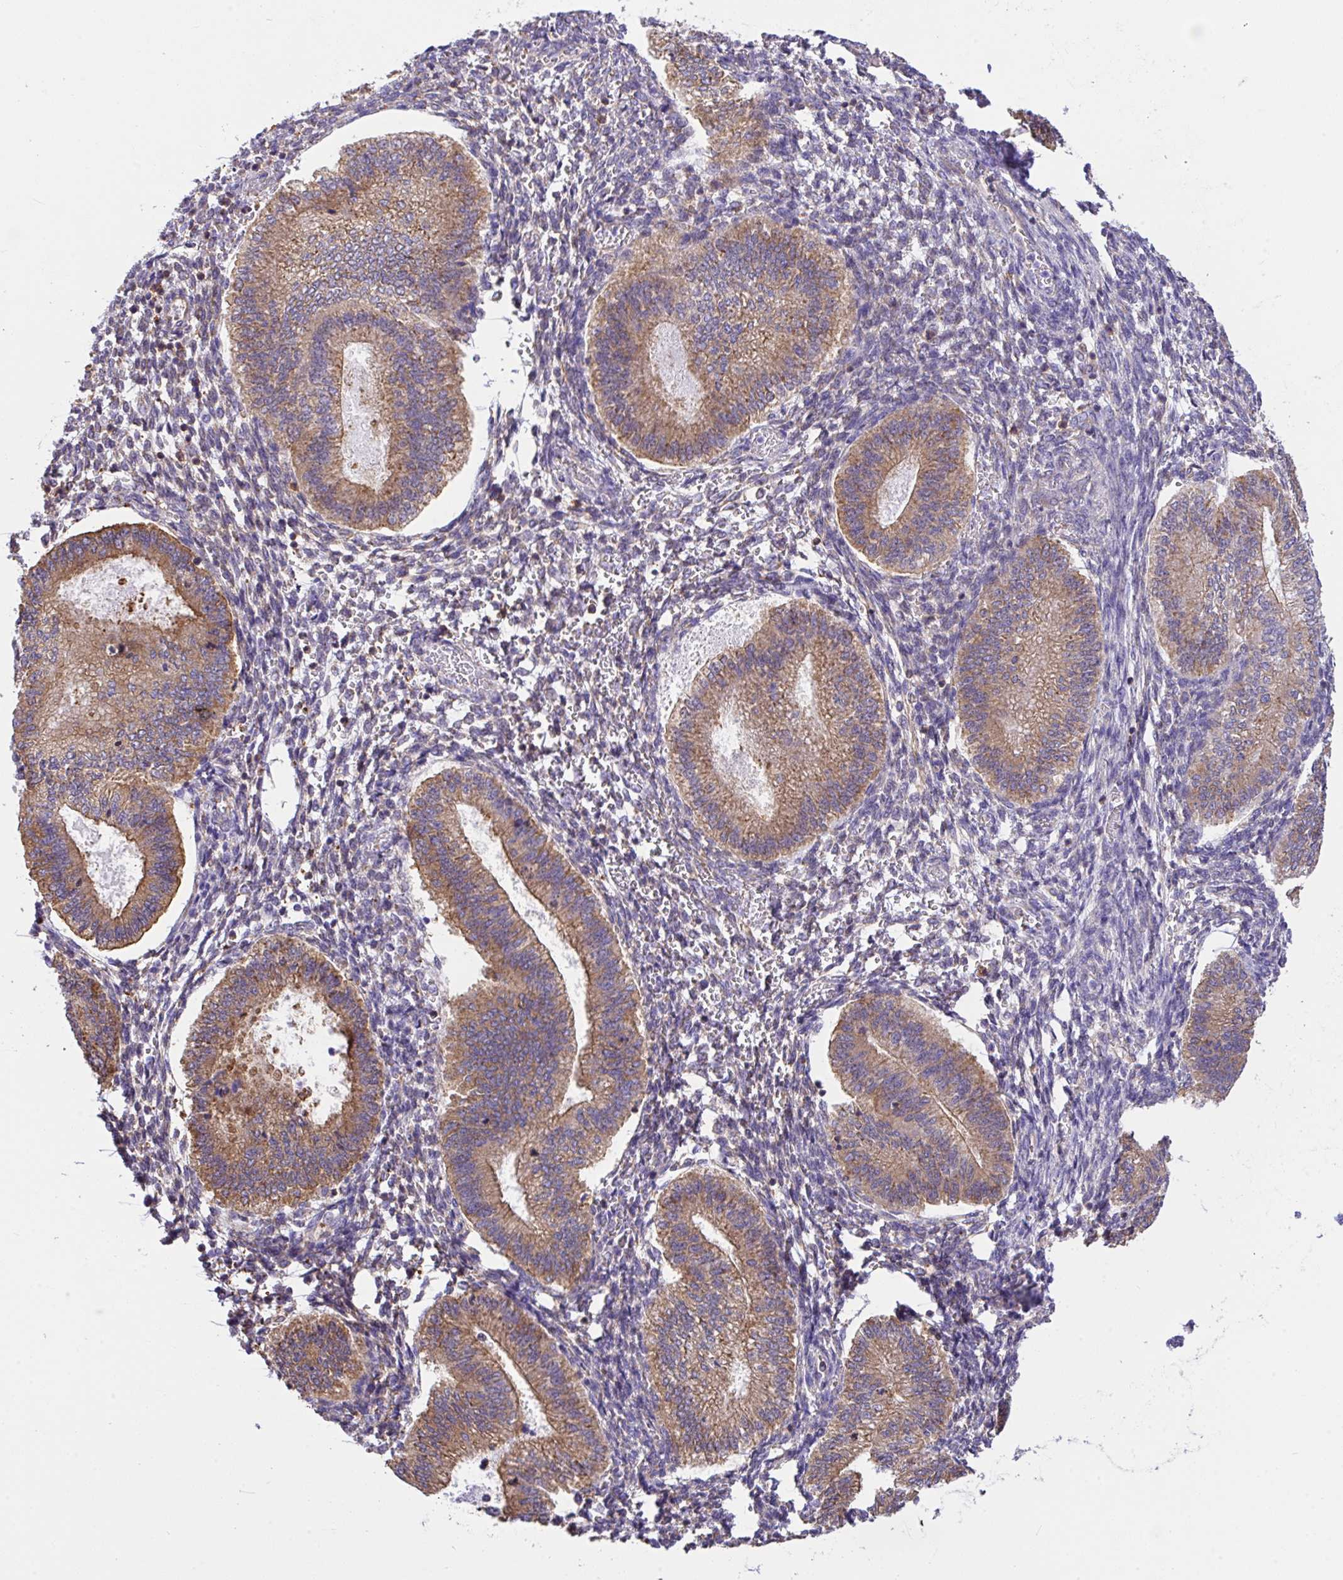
{"staining": {"intensity": "weak", "quantity": "<25%", "location": "cytoplasmic/membranous"}, "tissue": "endometrium", "cell_type": "Cells in endometrial stroma", "image_type": "normal", "snomed": [{"axis": "morphology", "description": "Normal tissue, NOS"}, {"axis": "topography", "description": "Endometrium"}], "caption": "Protein analysis of normal endometrium shows no significant positivity in cells in endometrial stroma. Nuclei are stained in blue.", "gene": "GFPT2", "patient": {"sex": "female", "age": 25}}